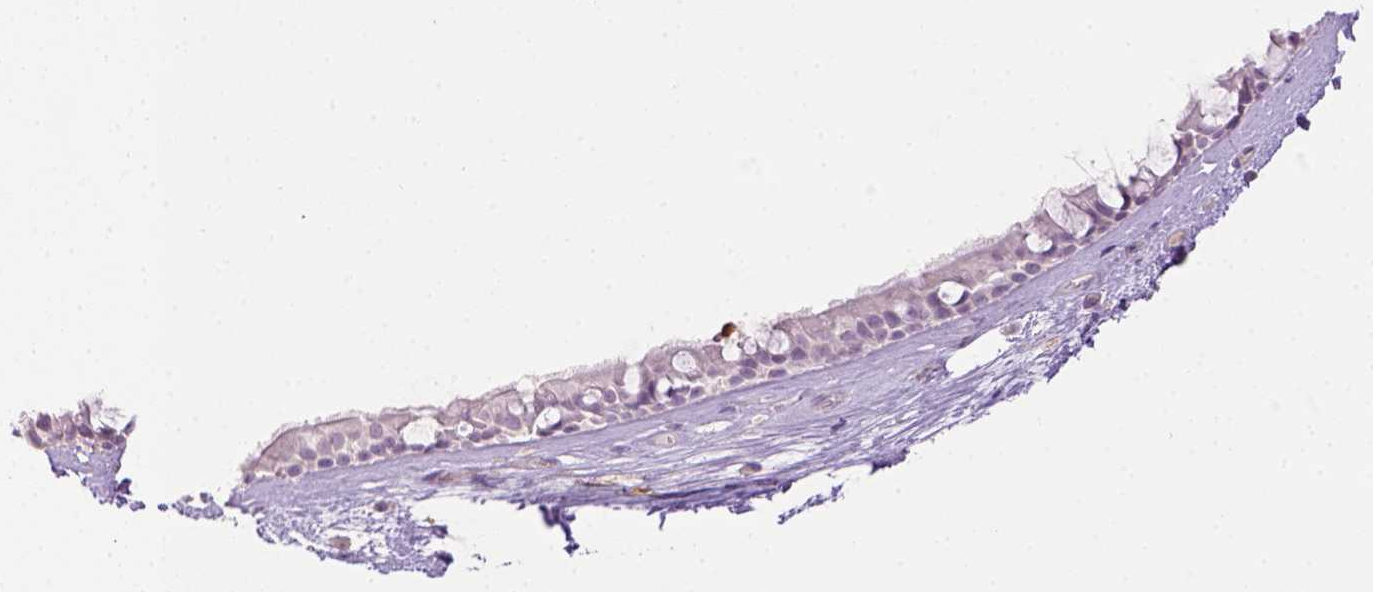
{"staining": {"intensity": "negative", "quantity": "none", "location": "none"}, "tissue": "nasopharynx", "cell_type": "Respiratory epithelial cells", "image_type": "normal", "snomed": [{"axis": "morphology", "description": "Normal tissue, NOS"}, {"axis": "topography", "description": "Nasopharynx"}], "caption": "Protein analysis of normal nasopharynx reveals no significant expression in respiratory epithelial cells.", "gene": "ITGAM", "patient": {"sex": "male", "age": 68}}